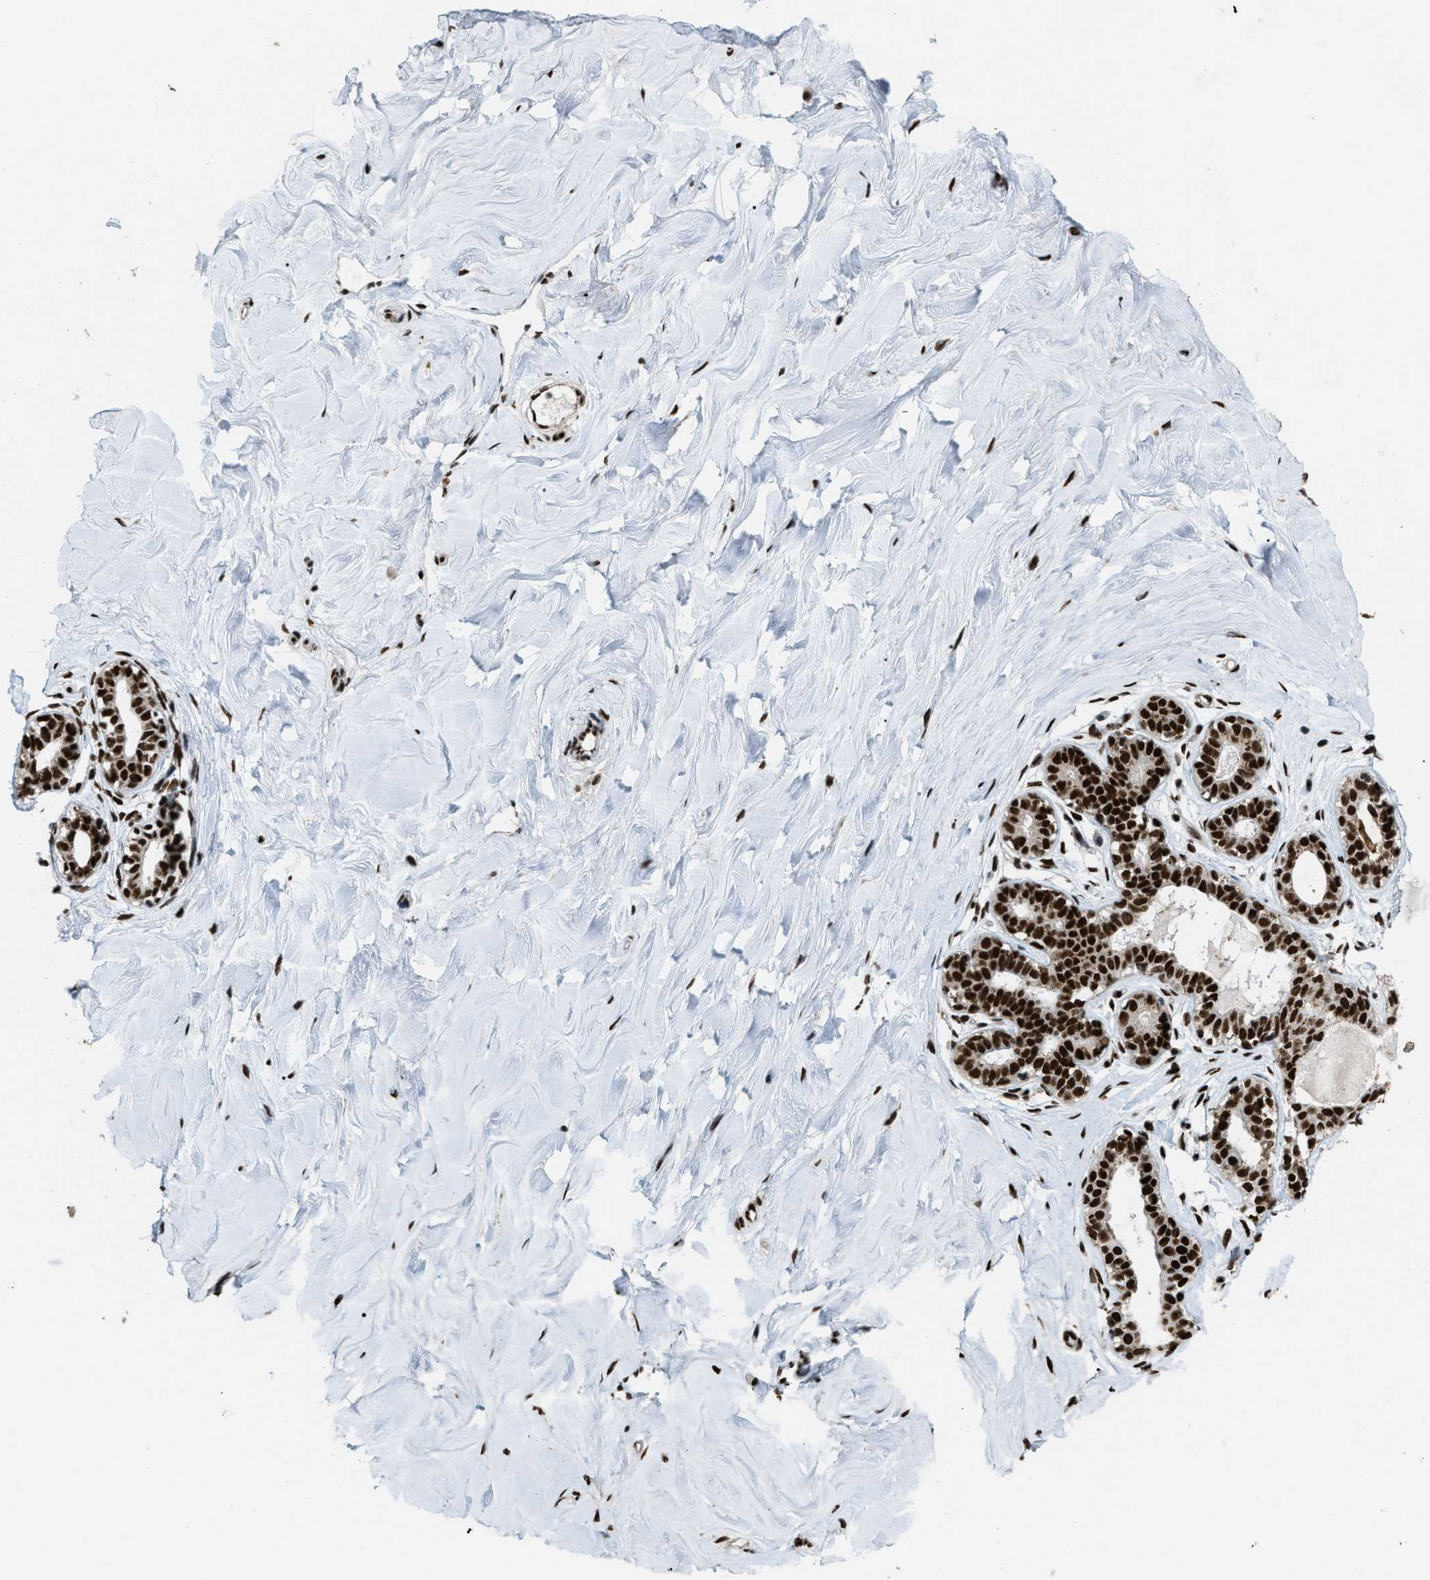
{"staining": {"intensity": "strong", "quantity": ">75%", "location": "nuclear"}, "tissue": "breast", "cell_type": "Glandular cells", "image_type": "normal", "snomed": [{"axis": "morphology", "description": "Normal tissue, NOS"}, {"axis": "topography", "description": "Breast"}], "caption": "The histopathology image demonstrates staining of unremarkable breast, revealing strong nuclear protein positivity (brown color) within glandular cells.", "gene": "NUMA1", "patient": {"sex": "female", "age": 23}}